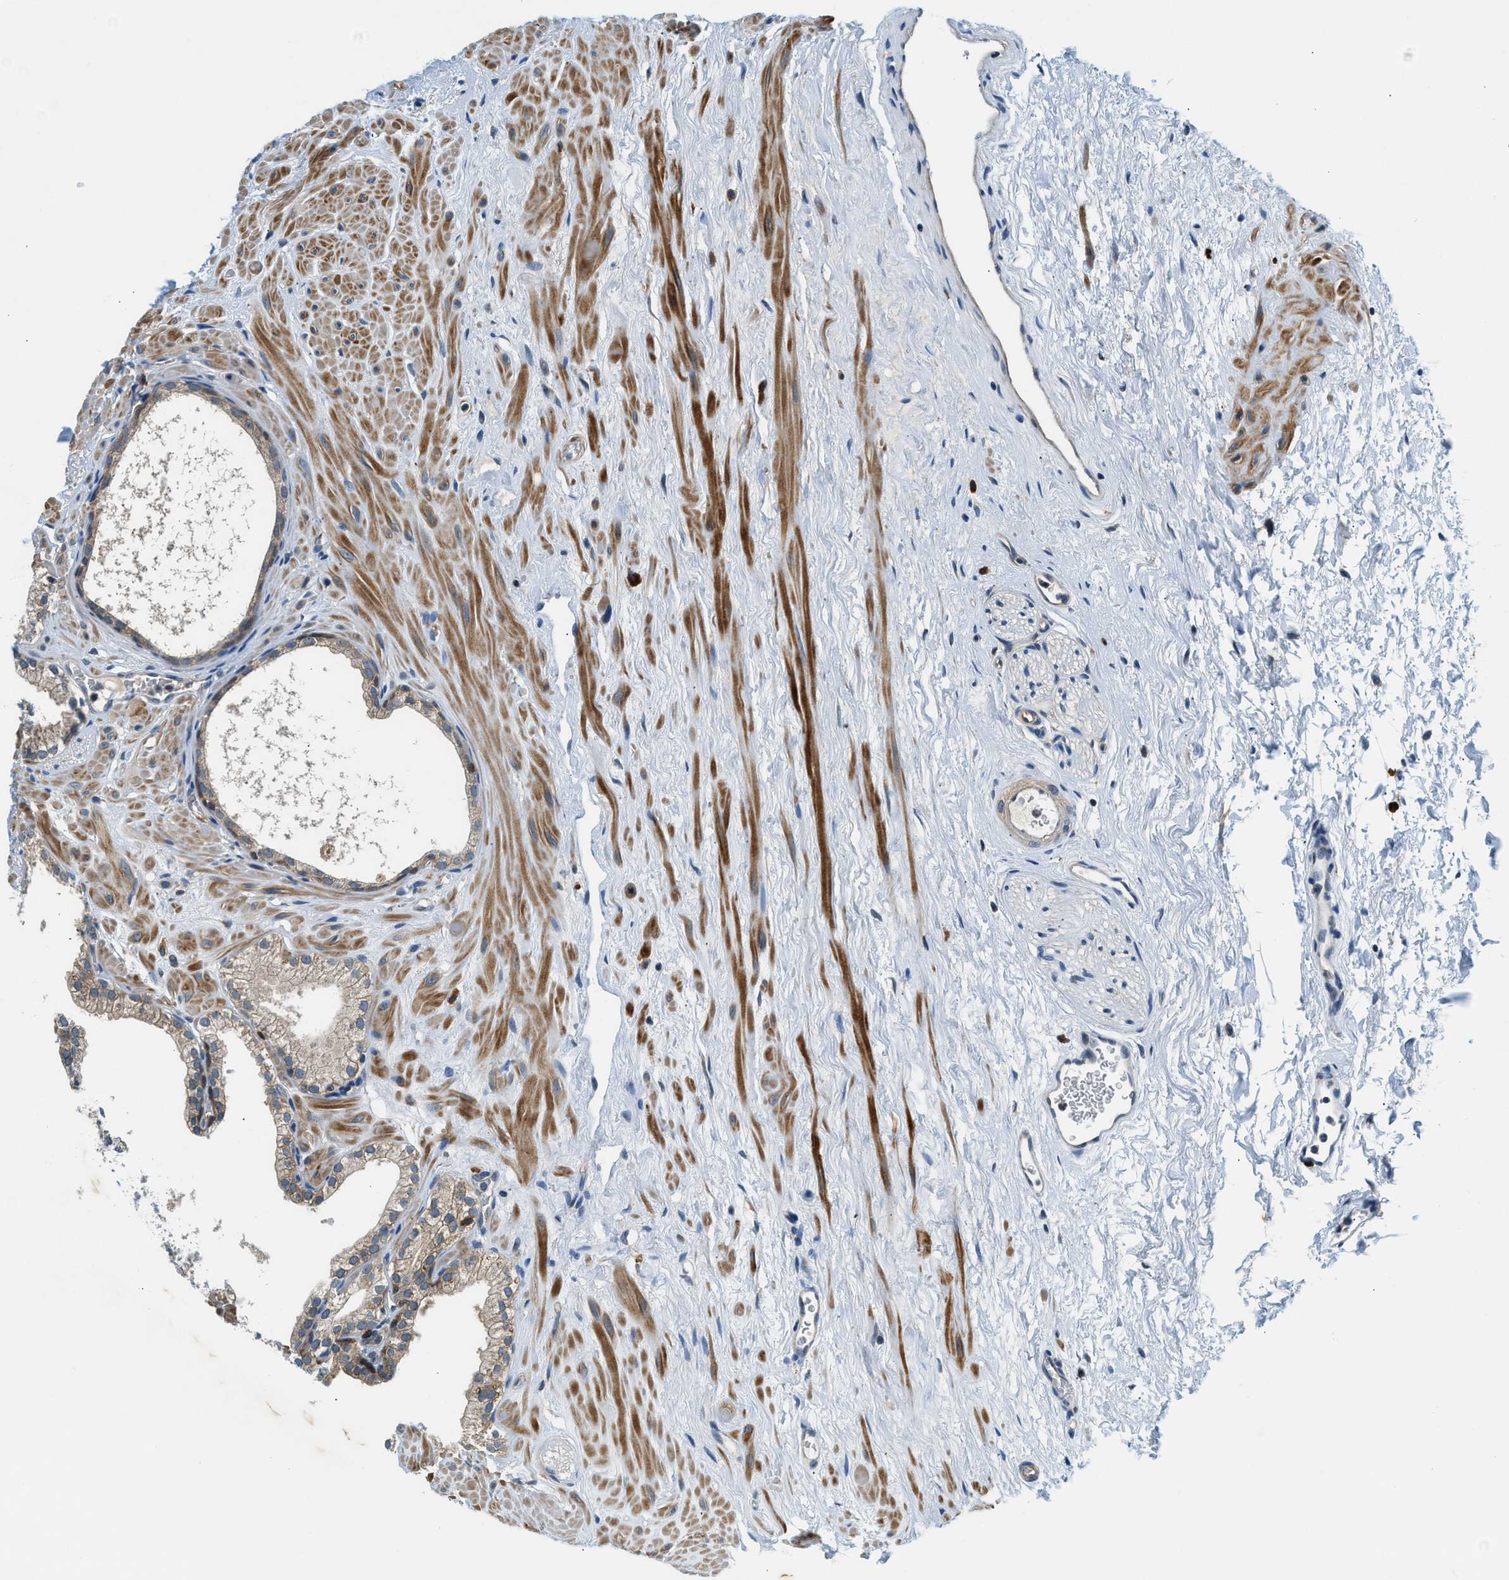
{"staining": {"intensity": "weak", "quantity": ">75%", "location": "cytoplasmic/membranous"}, "tissue": "prostate", "cell_type": "Glandular cells", "image_type": "normal", "snomed": [{"axis": "morphology", "description": "Normal tissue, NOS"}, {"axis": "morphology", "description": "Urothelial carcinoma, Low grade"}, {"axis": "topography", "description": "Urinary bladder"}, {"axis": "topography", "description": "Prostate"}], "caption": "Weak cytoplasmic/membranous positivity is appreciated in about >75% of glandular cells in benign prostate.", "gene": "CBLB", "patient": {"sex": "male", "age": 60}}